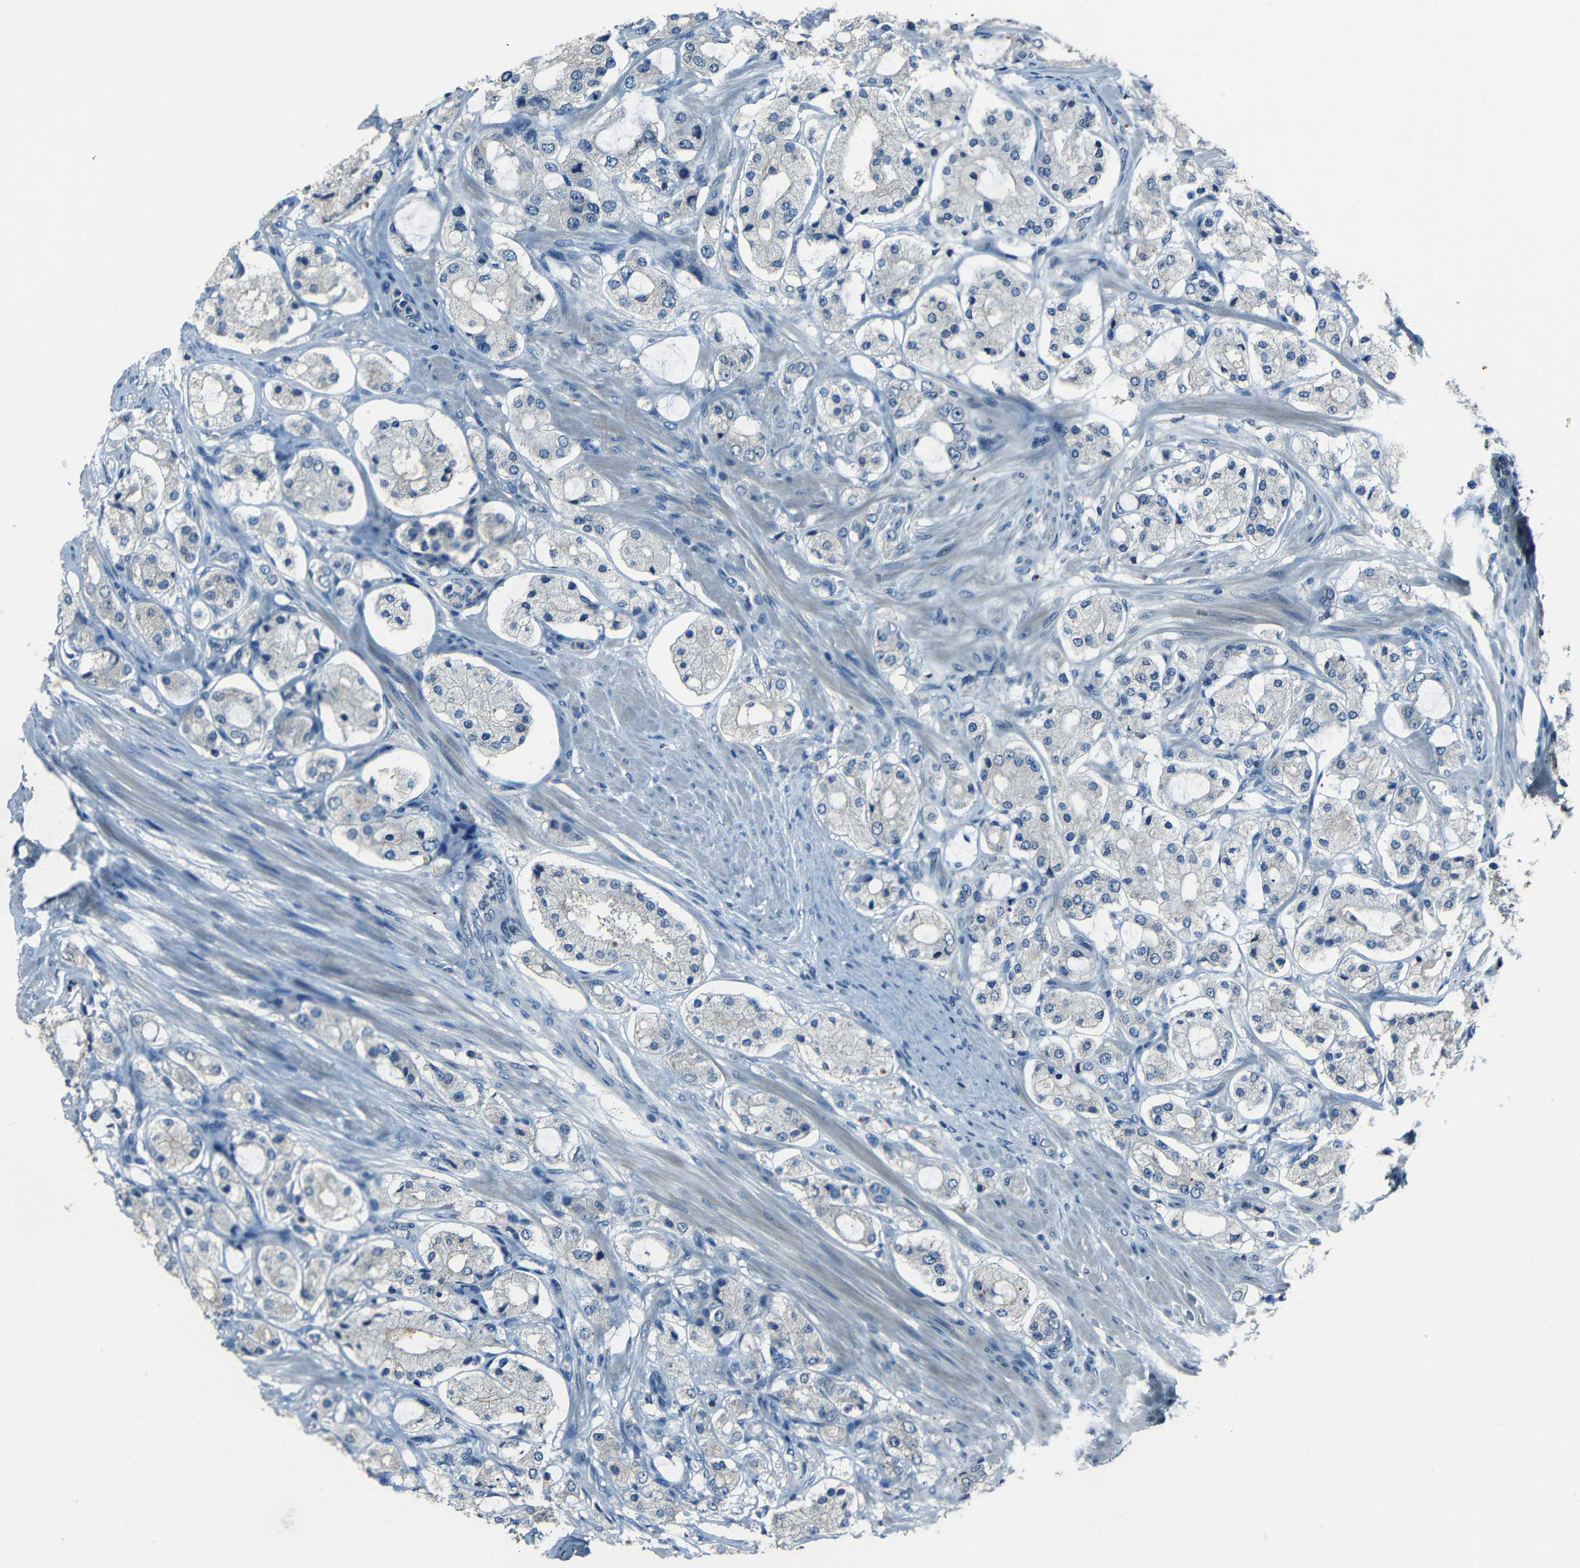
{"staining": {"intensity": "negative", "quantity": "none", "location": "none"}, "tissue": "prostate cancer", "cell_type": "Tumor cells", "image_type": "cancer", "snomed": [{"axis": "morphology", "description": "Adenocarcinoma, High grade"}, {"axis": "topography", "description": "Prostate"}], "caption": "High magnification brightfield microscopy of prostate cancer stained with DAB (3,3'-diaminobenzidine) (brown) and counterstained with hematoxylin (blue): tumor cells show no significant expression.", "gene": "SLA", "patient": {"sex": "male", "age": 65}}